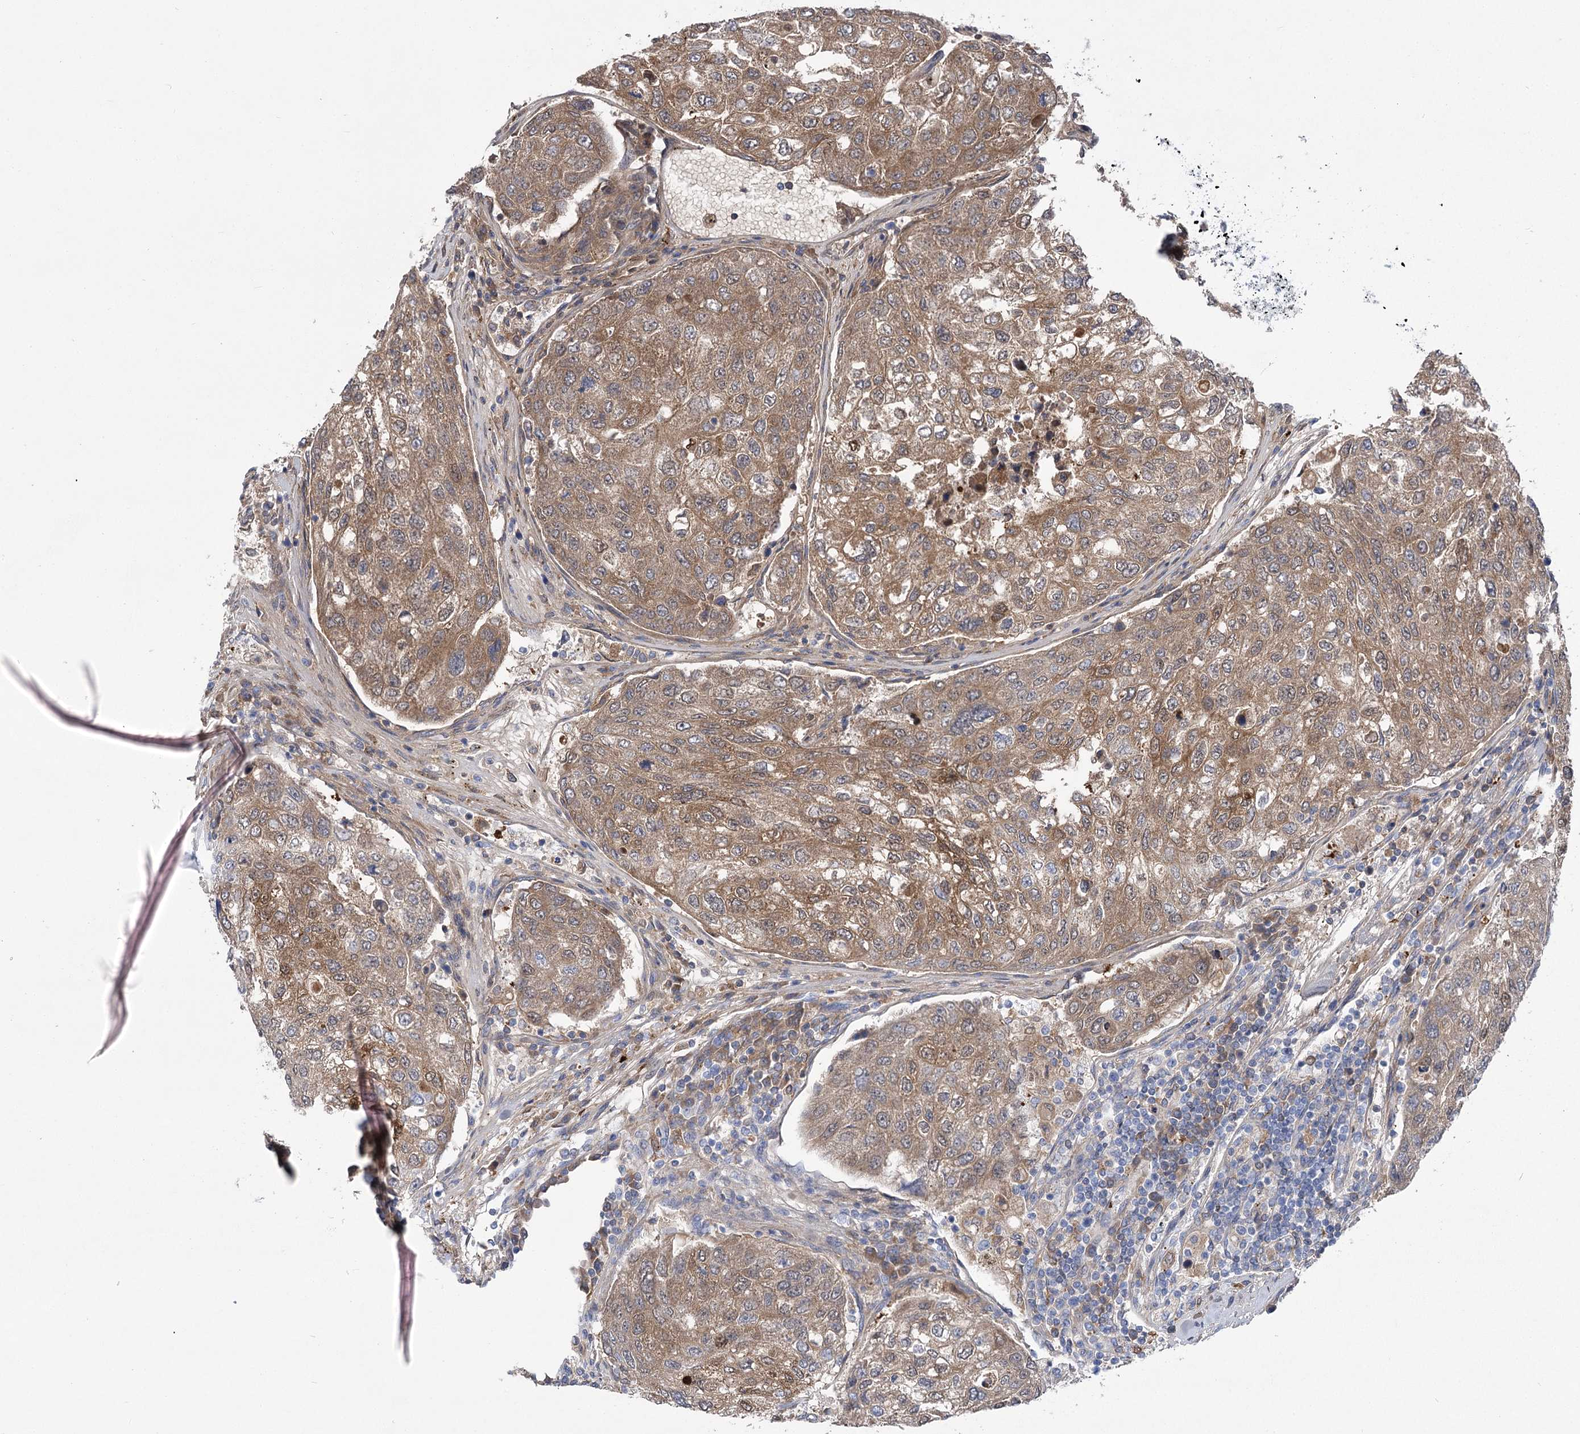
{"staining": {"intensity": "moderate", "quantity": ">75%", "location": "cytoplasmic/membranous"}, "tissue": "urothelial cancer", "cell_type": "Tumor cells", "image_type": "cancer", "snomed": [{"axis": "morphology", "description": "Urothelial carcinoma, High grade"}, {"axis": "topography", "description": "Lymph node"}, {"axis": "topography", "description": "Urinary bladder"}], "caption": "A brown stain shows moderate cytoplasmic/membranous positivity of a protein in human urothelial carcinoma (high-grade) tumor cells. (DAB IHC, brown staining for protein, blue staining for nuclei).", "gene": "PCDHA1", "patient": {"sex": "male", "age": 51}}